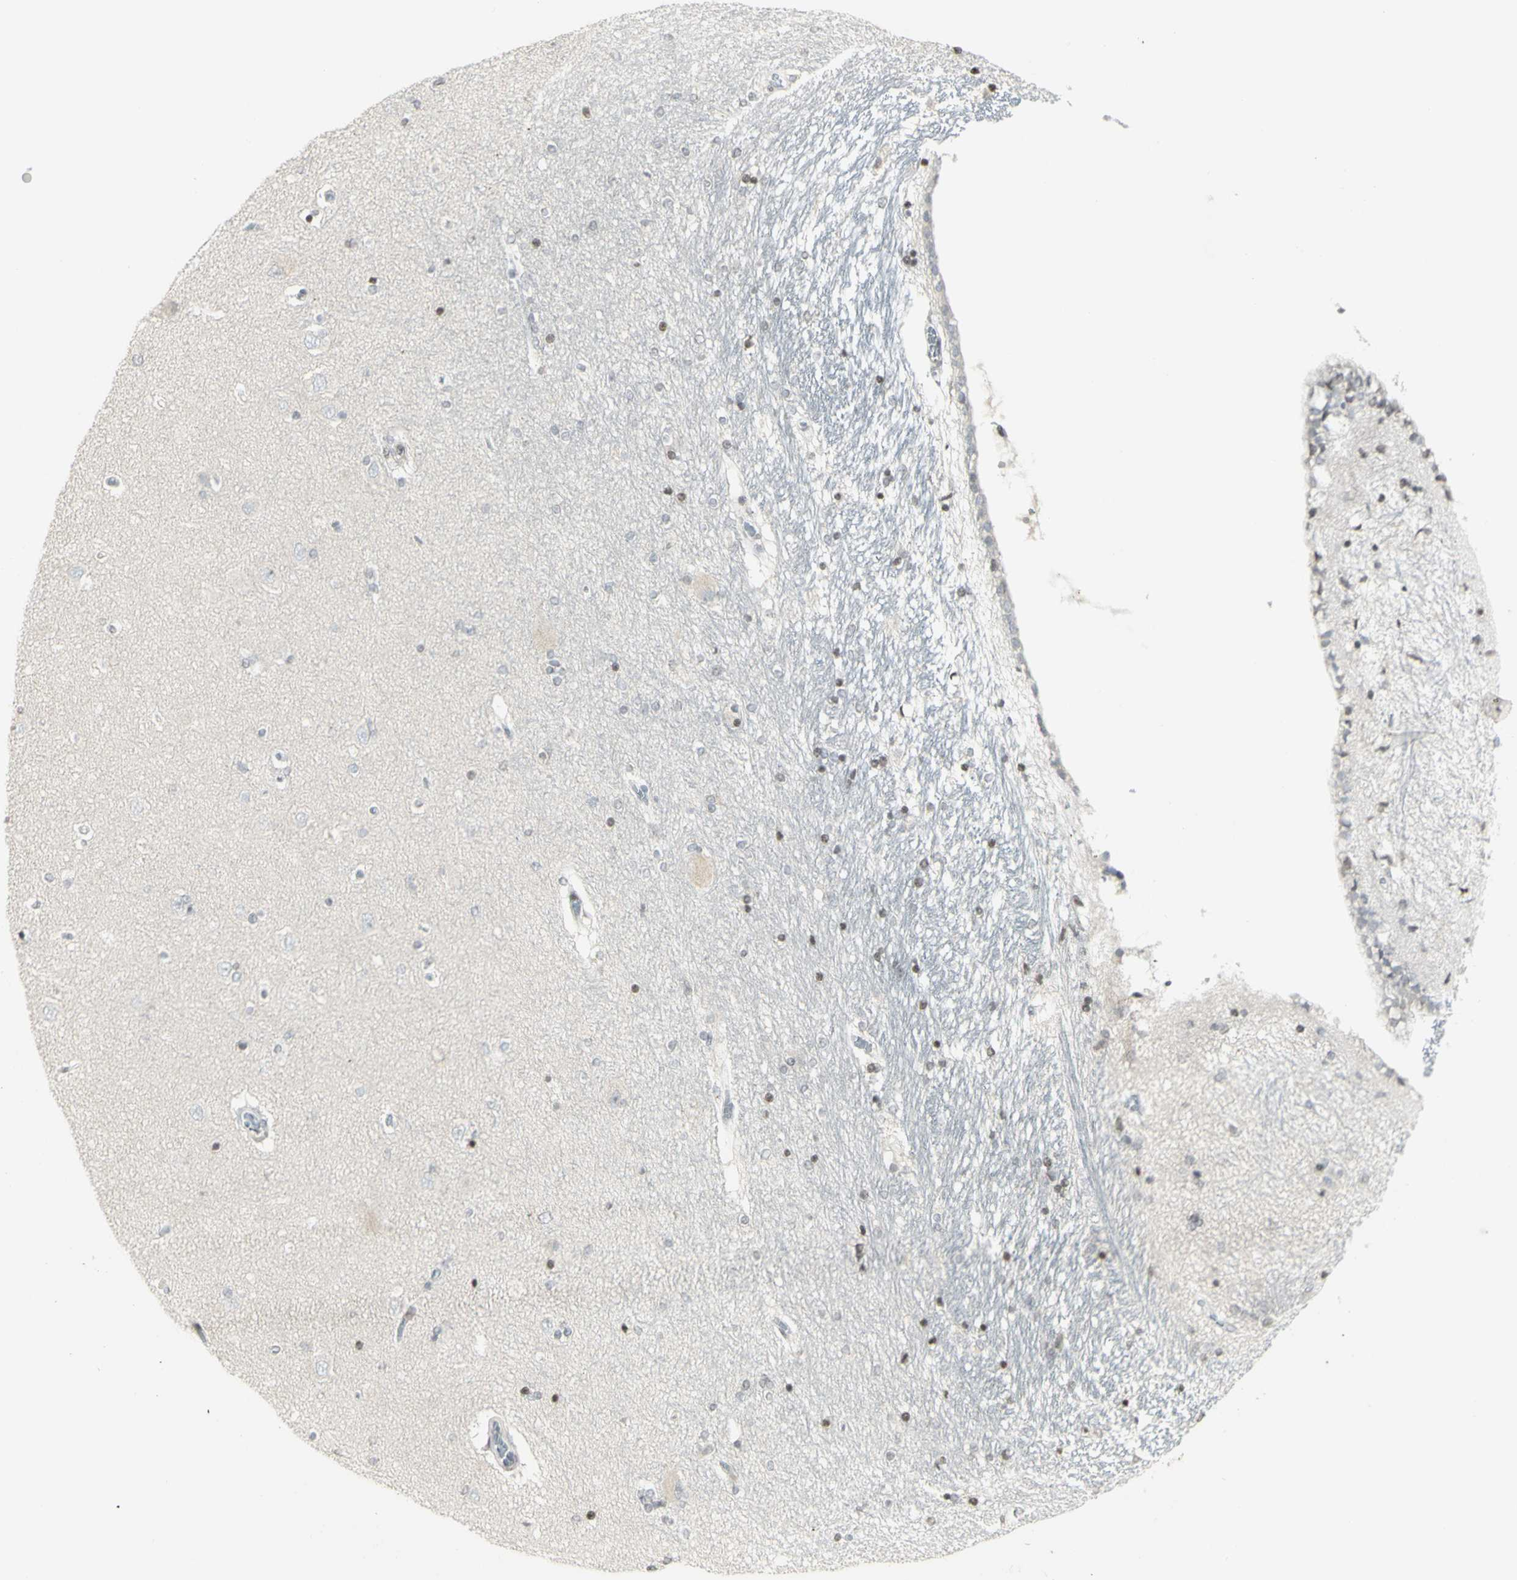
{"staining": {"intensity": "weak", "quantity": "<25%", "location": "nuclear"}, "tissue": "hippocampus", "cell_type": "Glial cells", "image_type": "normal", "snomed": [{"axis": "morphology", "description": "Normal tissue, NOS"}, {"axis": "topography", "description": "Hippocampus"}], "caption": "IHC of benign hippocampus demonstrates no positivity in glial cells. The staining is performed using DAB brown chromogen with nuclei counter-stained in using hematoxylin.", "gene": "MUC5AC", "patient": {"sex": "female", "age": 54}}